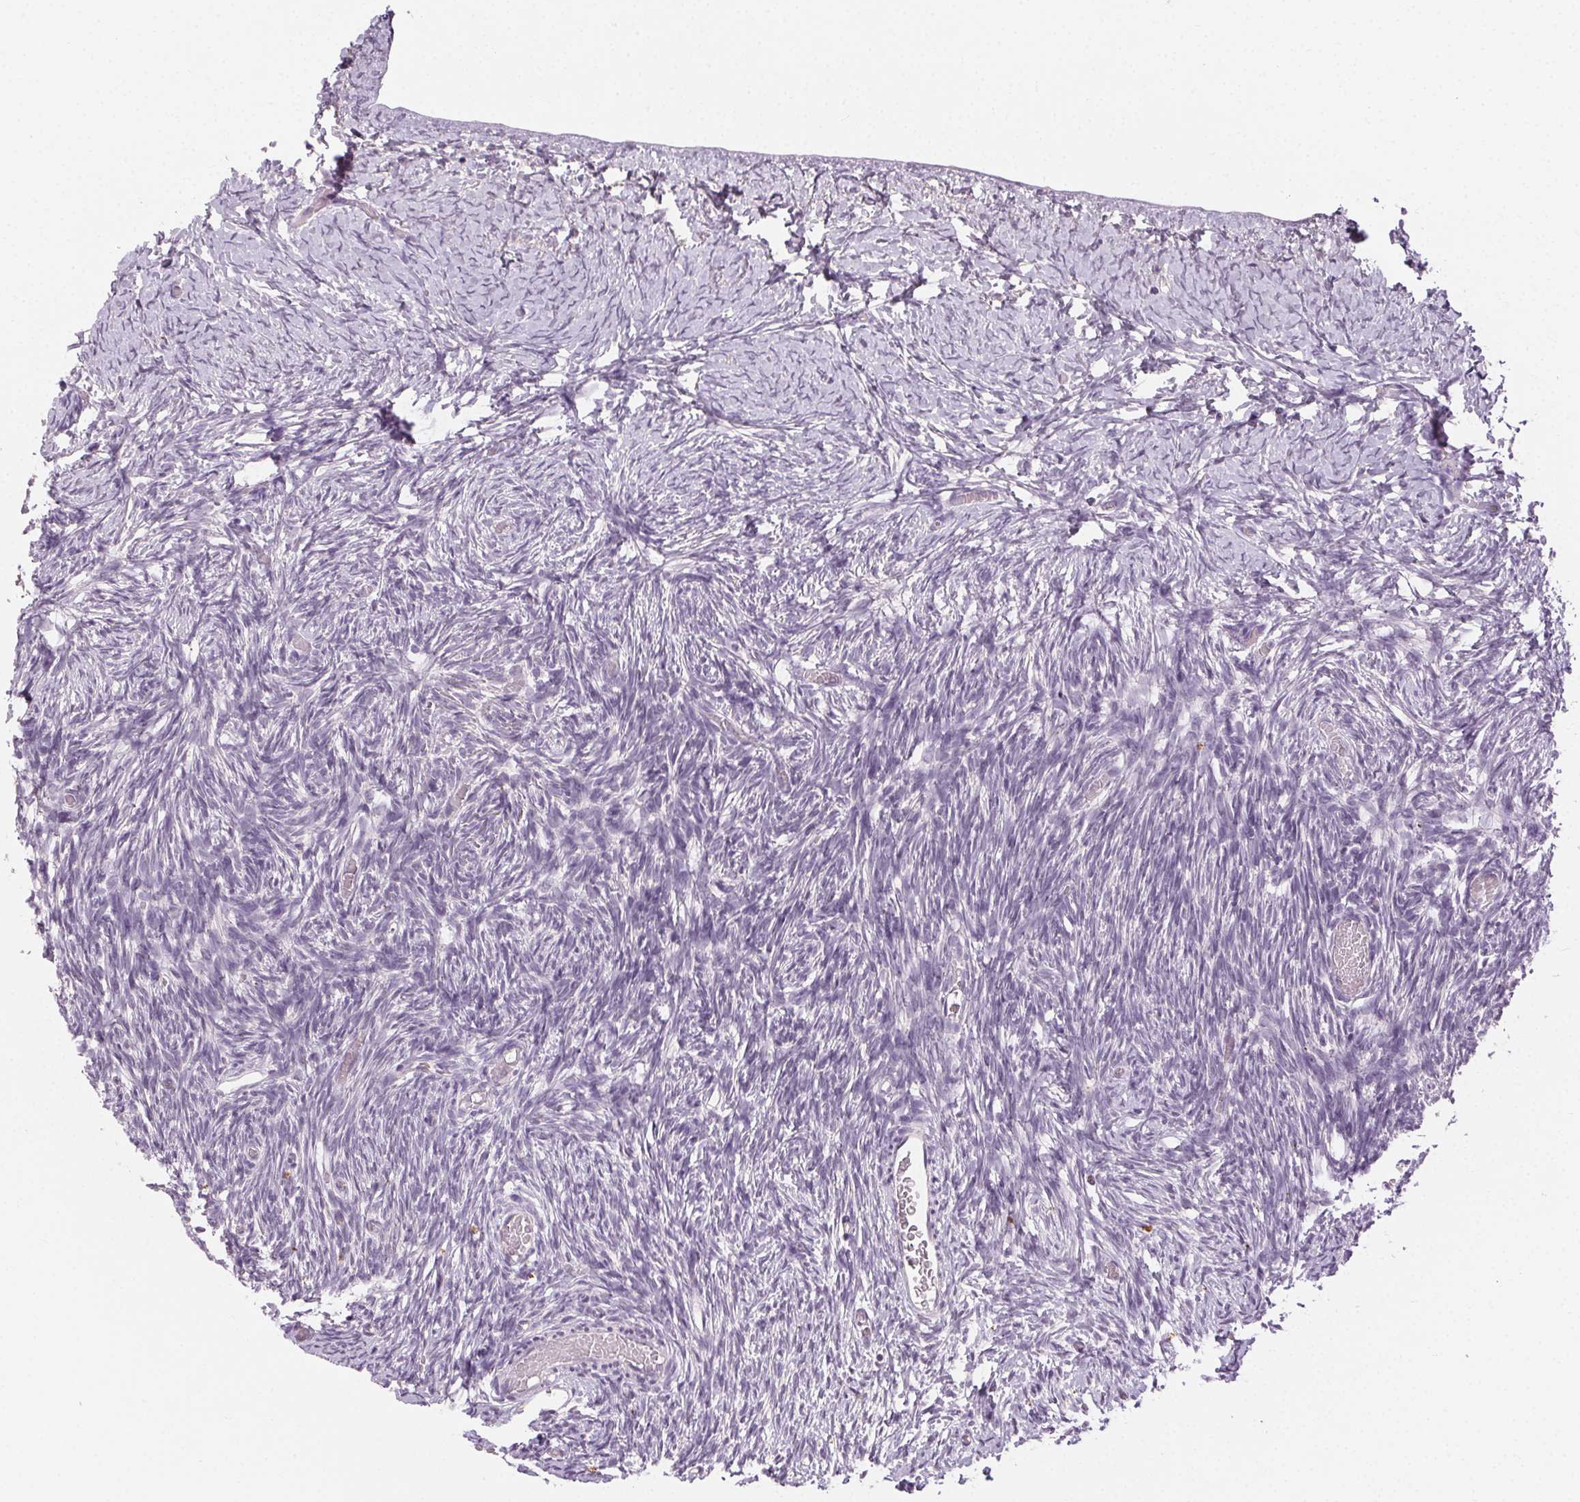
{"staining": {"intensity": "negative", "quantity": "none", "location": "none"}, "tissue": "ovary", "cell_type": "Follicle cells", "image_type": "normal", "snomed": [{"axis": "morphology", "description": "Normal tissue, NOS"}, {"axis": "topography", "description": "Ovary"}], "caption": "DAB (3,3'-diaminobenzidine) immunohistochemical staining of normal human ovary exhibits no significant expression in follicle cells. (DAB IHC visualized using brightfield microscopy, high magnification).", "gene": "CLTRN", "patient": {"sex": "female", "age": 39}}